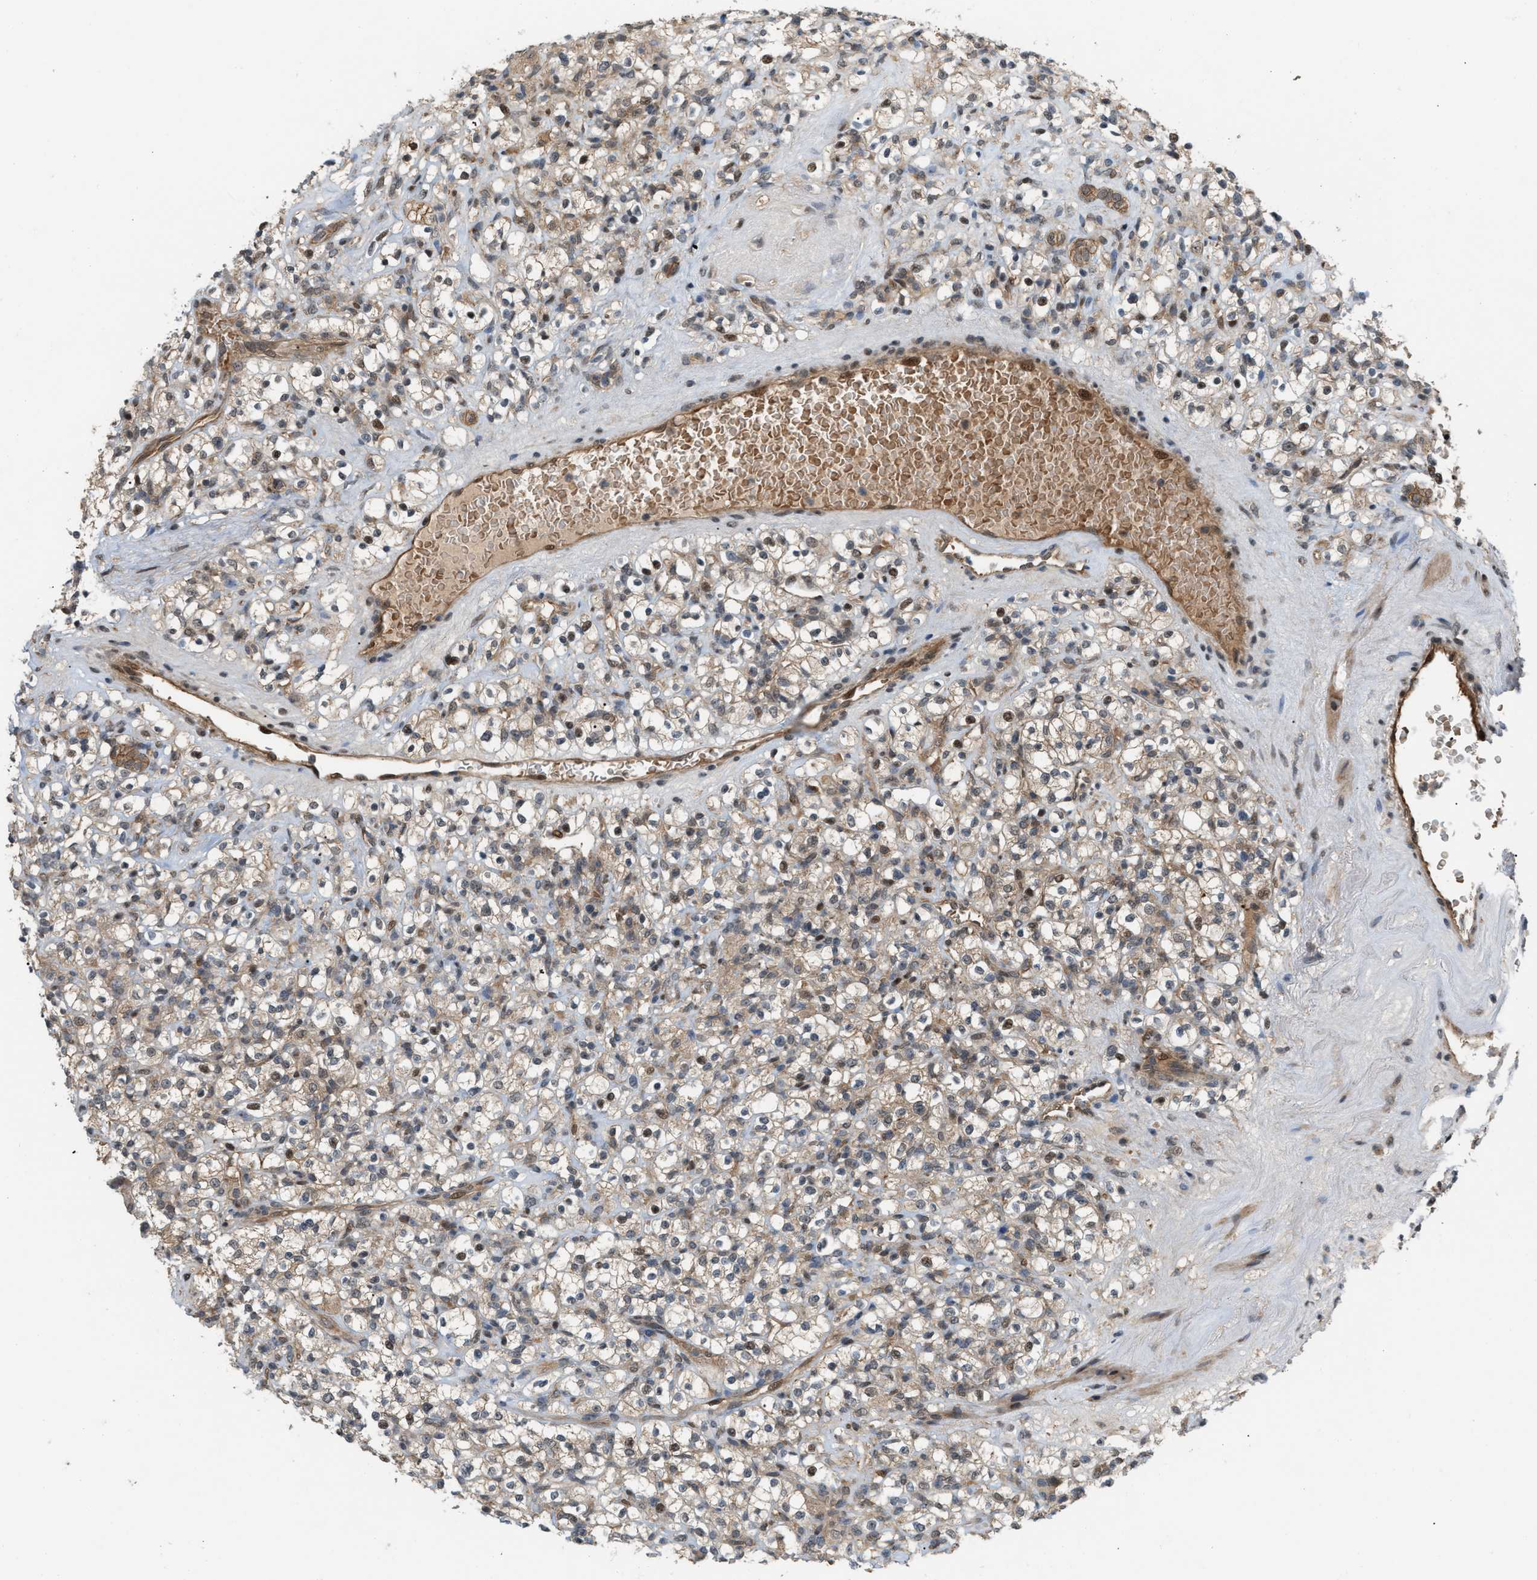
{"staining": {"intensity": "moderate", "quantity": ">75%", "location": "cytoplasmic/membranous,nuclear"}, "tissue": "renal cancer", "cell_type": "Tumor cells", "image_type": "cancer", "snomed": [{"axis": "morphology", "description": "Normal tissue, NOS"}, {"axis": "morphology", "description": "Adenocarcinoma, NOS"}, {"axis": "topography", "description": "Kidney"}], "caption": "Renal cancer (adenocarcinoma) tissue displays moderate cytoplasmic/membranous and nuclear positivity in about >75% of tumor cells", "gene": "RFFL", "patient": {"sex": "female", "age": 72}}